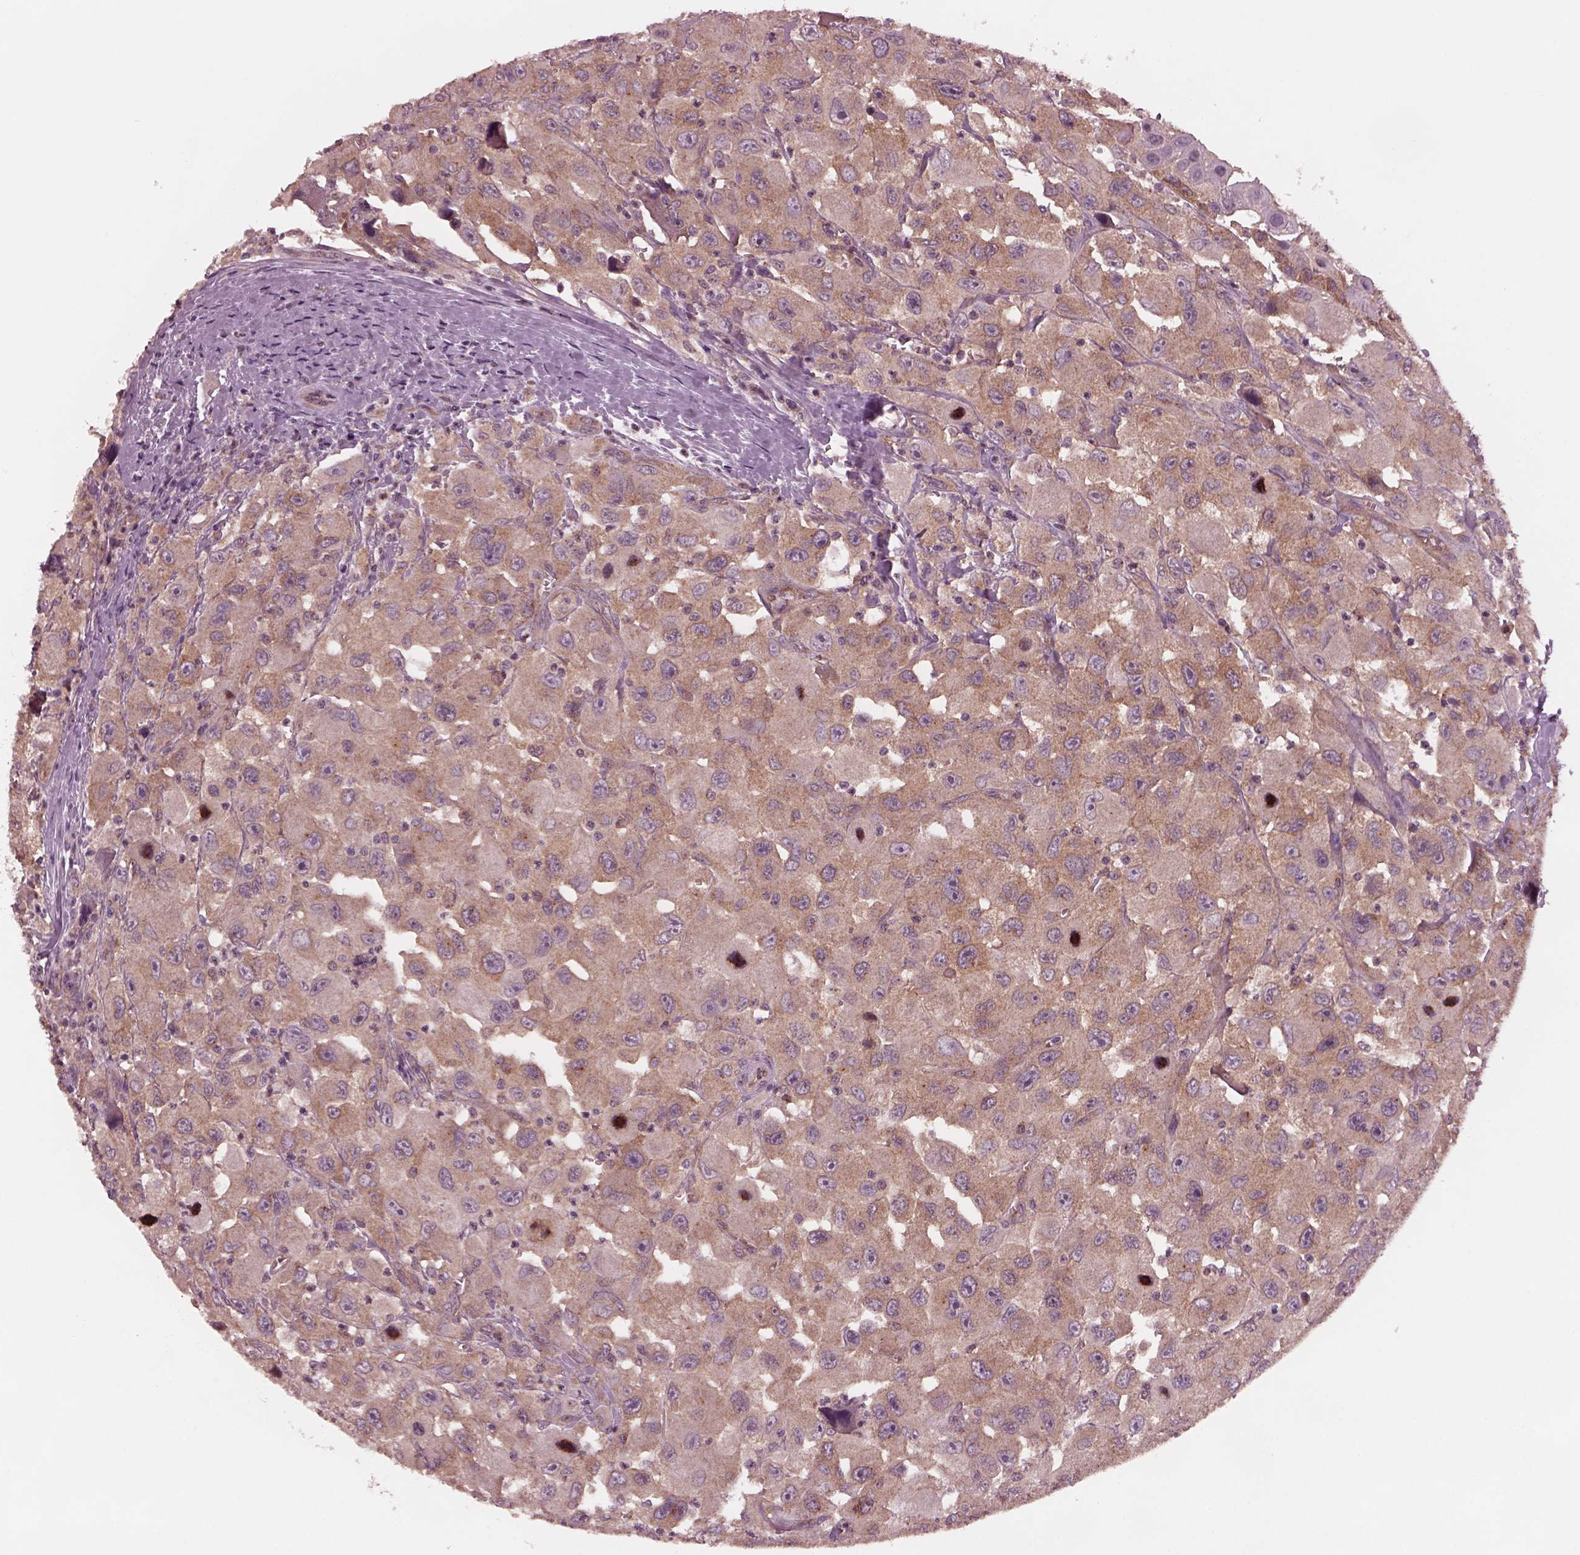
{"staining": {"intensity": "moderate", "quantity": ">75%", "location": "cytoplasmic/membranous"}, "tissue": "head and neck cancer", "cell_type": "Tumor cells", "image_type": "cancer", "snomed": [{"axis": "morphology", "description": "Squamous cell carcinoma, NOS"}, {"axis": "morphology", "description": "Squamous cell carcinoma, metastatic, NOS"}, {"axis": "topography", "description": "Oral tissue"}, {"axis": "topography", "description": "Head-Neck"}], "caption": "Brown immunohistochemical staining in human metastatic squamous cell carcinoma (head and neck) demonstrates moderate cytoplasmic/membranous staining in about >75% of tumor cells.", "gene": "TUBG1", "patient": {"sex": "female", "age": 85}}